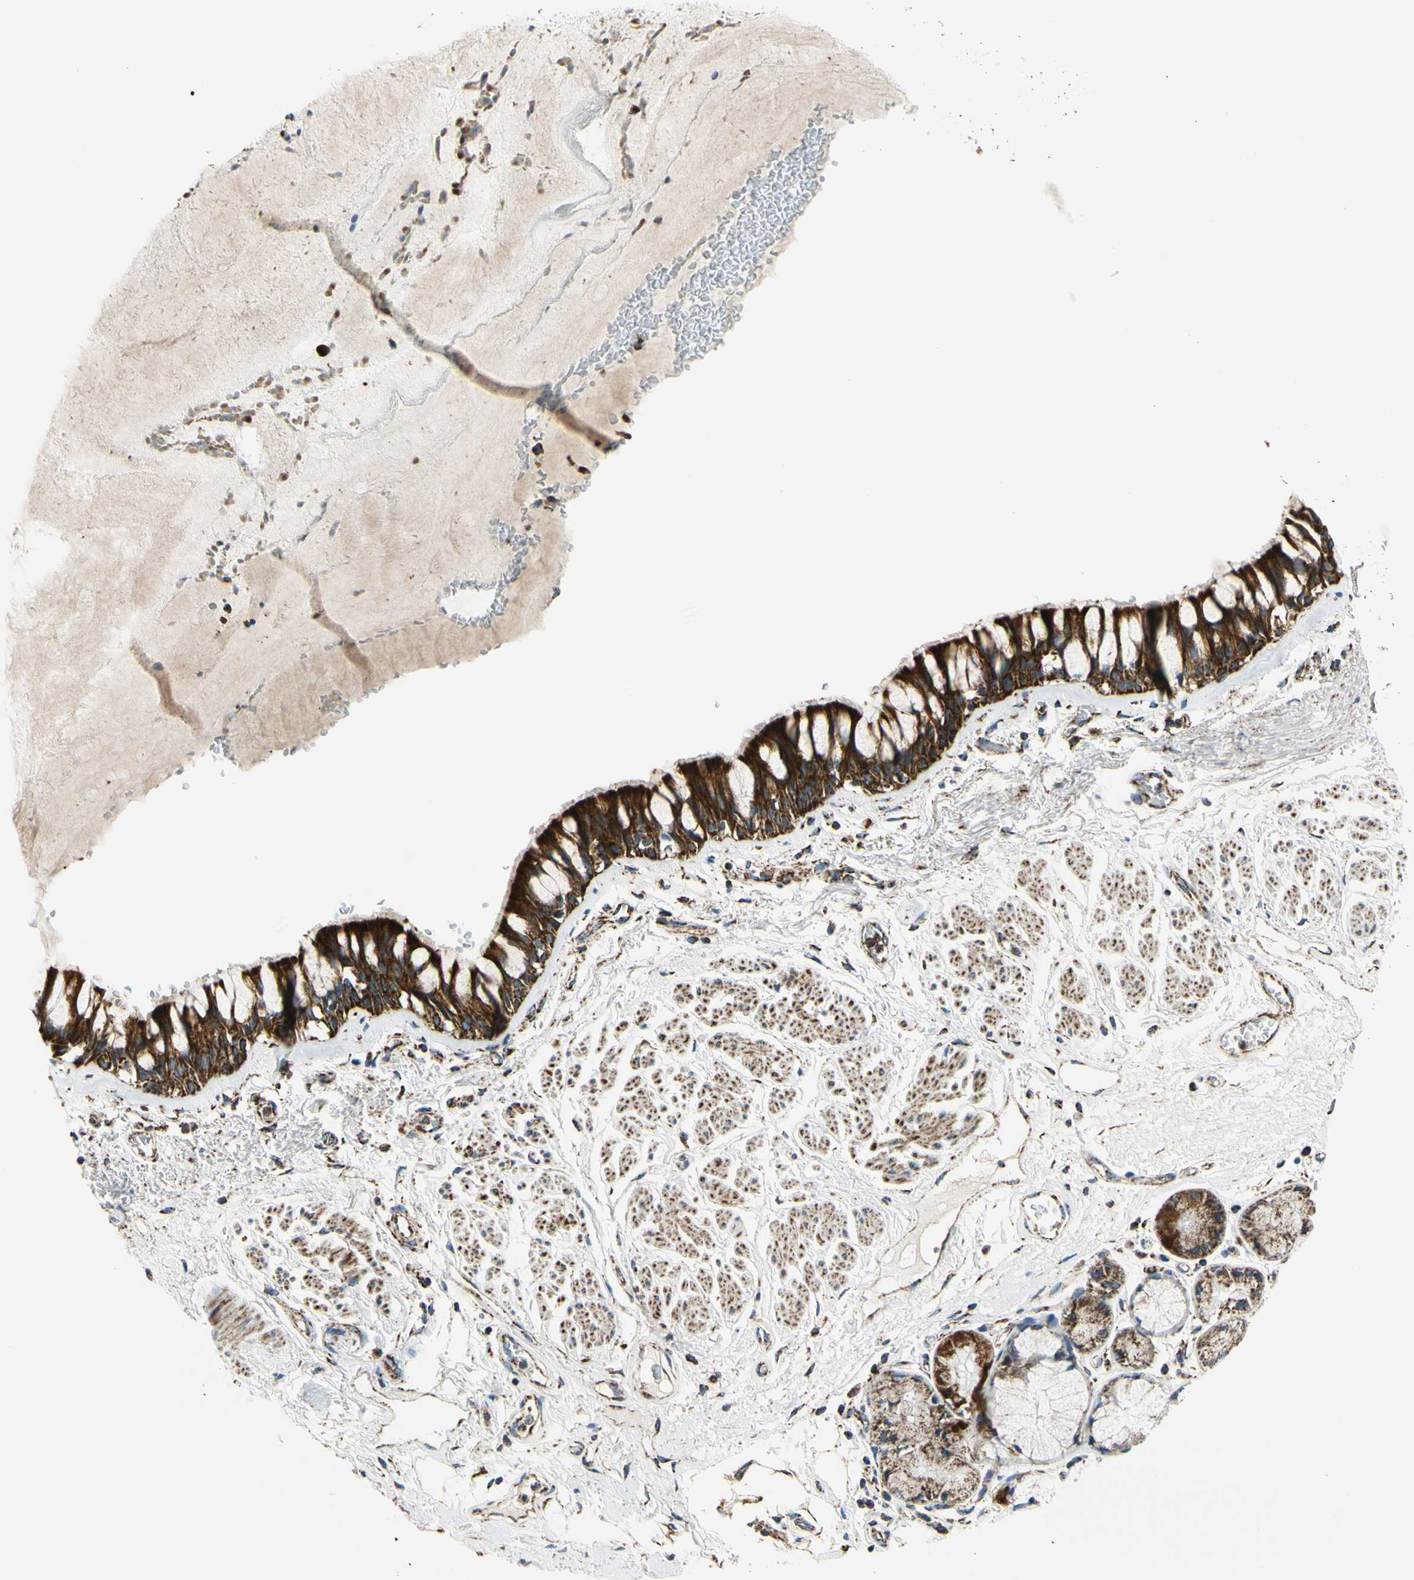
{"staining": {"intensity": "strong", "quantity": ">75%", "location": "cytoplasmic/membranous"}, "tissue": "bronchus", "cell_type": "Respiratory epithelial cells", "image_type": "normal", "snomed": [{"axis": "morphology", "description": "Normal tissue, NOS"}, {"axis": "topography", "description": "Bronchus"}], "caption": "Unremarkable bronchus exhibits strong cytoplasmic/membranous positivity in approximately >75% of respiratory epithelial cells, visualized by immunohistochemistry. (brown staining indicates protein expression, while blue staining denotes nuclei).", "gene": "MAVS", "patient": {"sex": "male", "age": 66}}